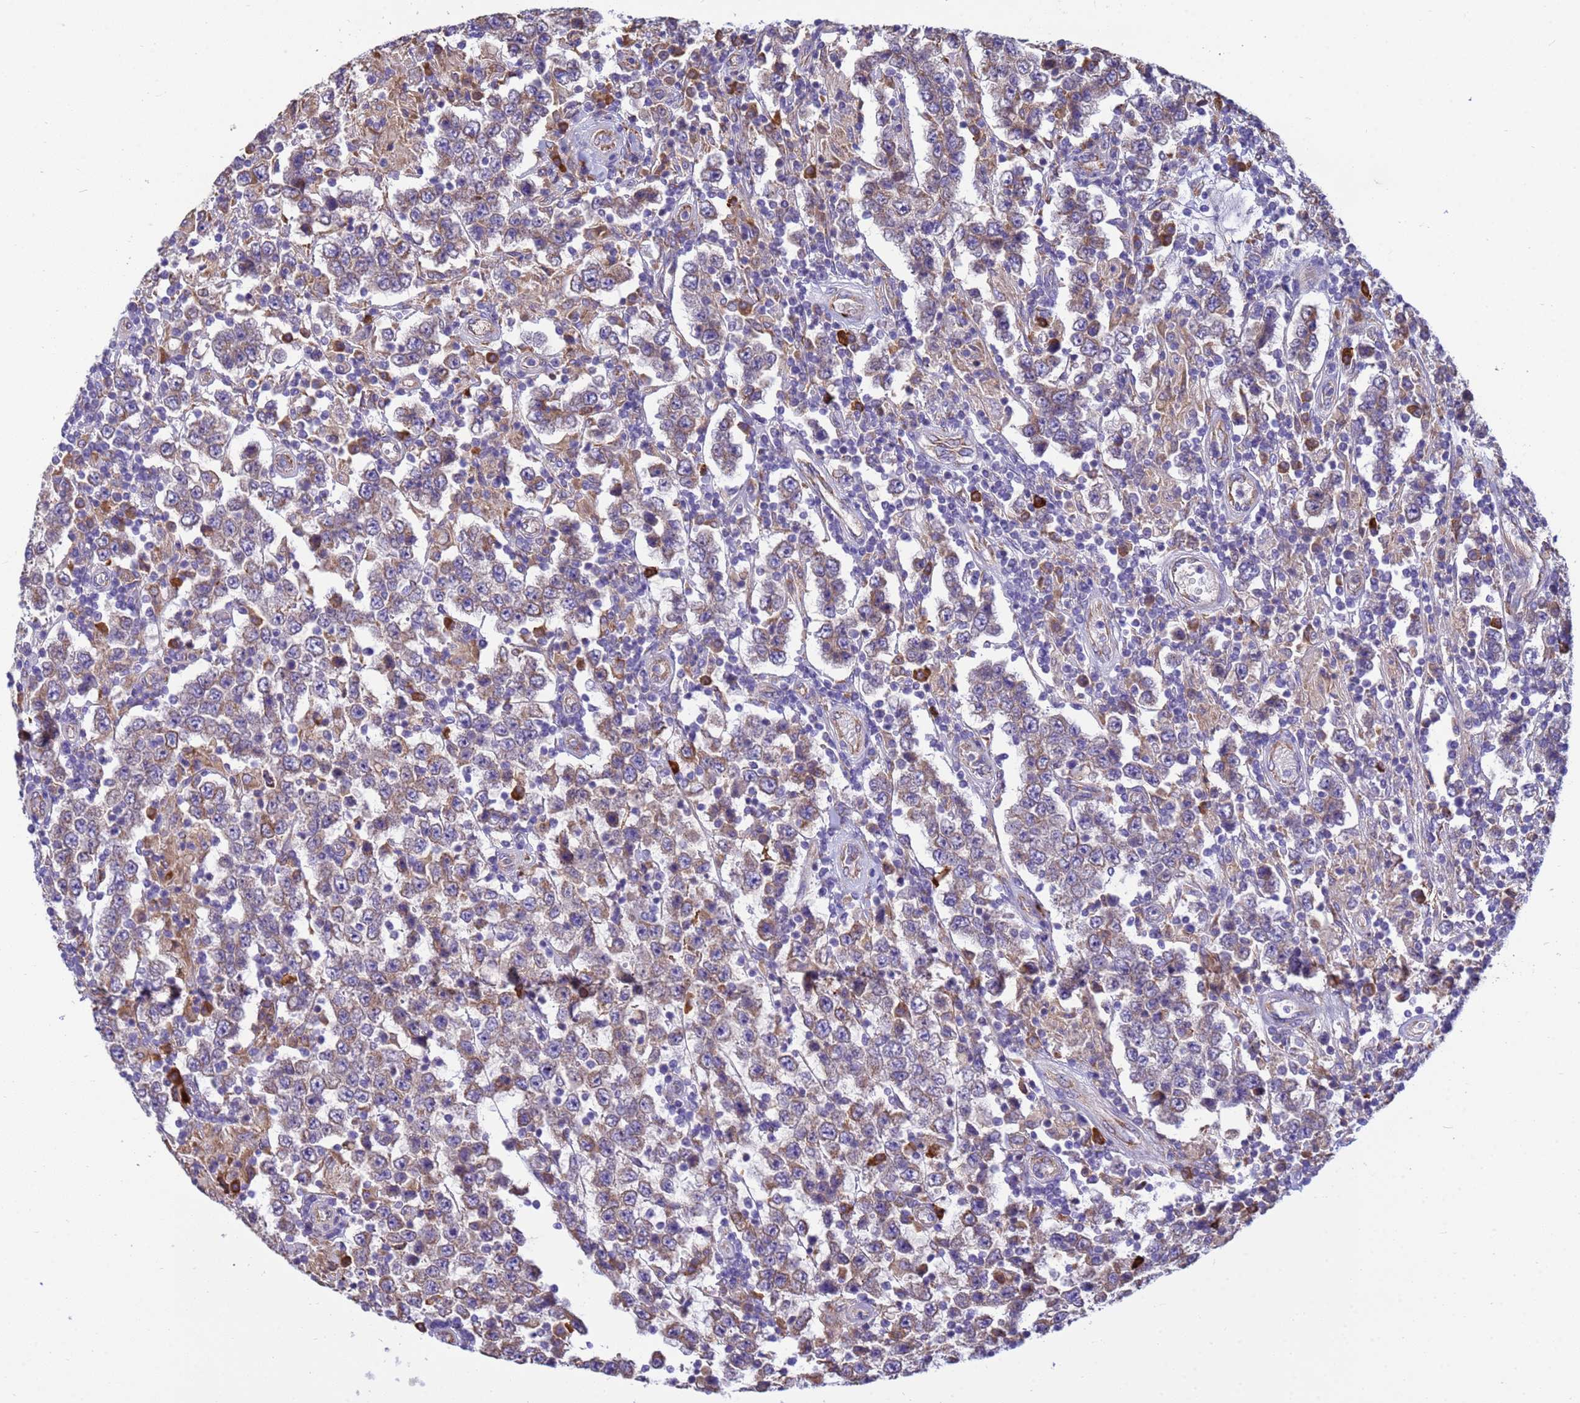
{"staining": {"intensity": "weak", "quantity": "25%-75%", "location": "cytoplasmic/membranous"}, "tissue": "testis cancer", "cell_type": "Tumor cells", "image_type": "cancer", "snomed": [{"axis": "morphology", "description": "Normal tissue, NOS"}, {"axis": "morphology", "description": "Urothelial carcinoma, High grade"}, {"axis": "morphology", "description": "Seminoma, NOS"}, {"axis": "morphology", "description": "Carcinoma, Embryonal, NOS"}, {"axis": "topography", "description": "Urinary bladder"}, {"axis": "topography", "description": "Testis"}], "caption": "DAB (3,3'-diaminobenzidine) immunohistochemical staining of testis cancer reveals weak cytoplasmic/membranous protein positivity in about 25%-75% of tumor cells. The protein is shown in brown color, while the nuclei are stained blue.", "gene": "THAP5", "patient": {"sex": "male", "age": 41}}